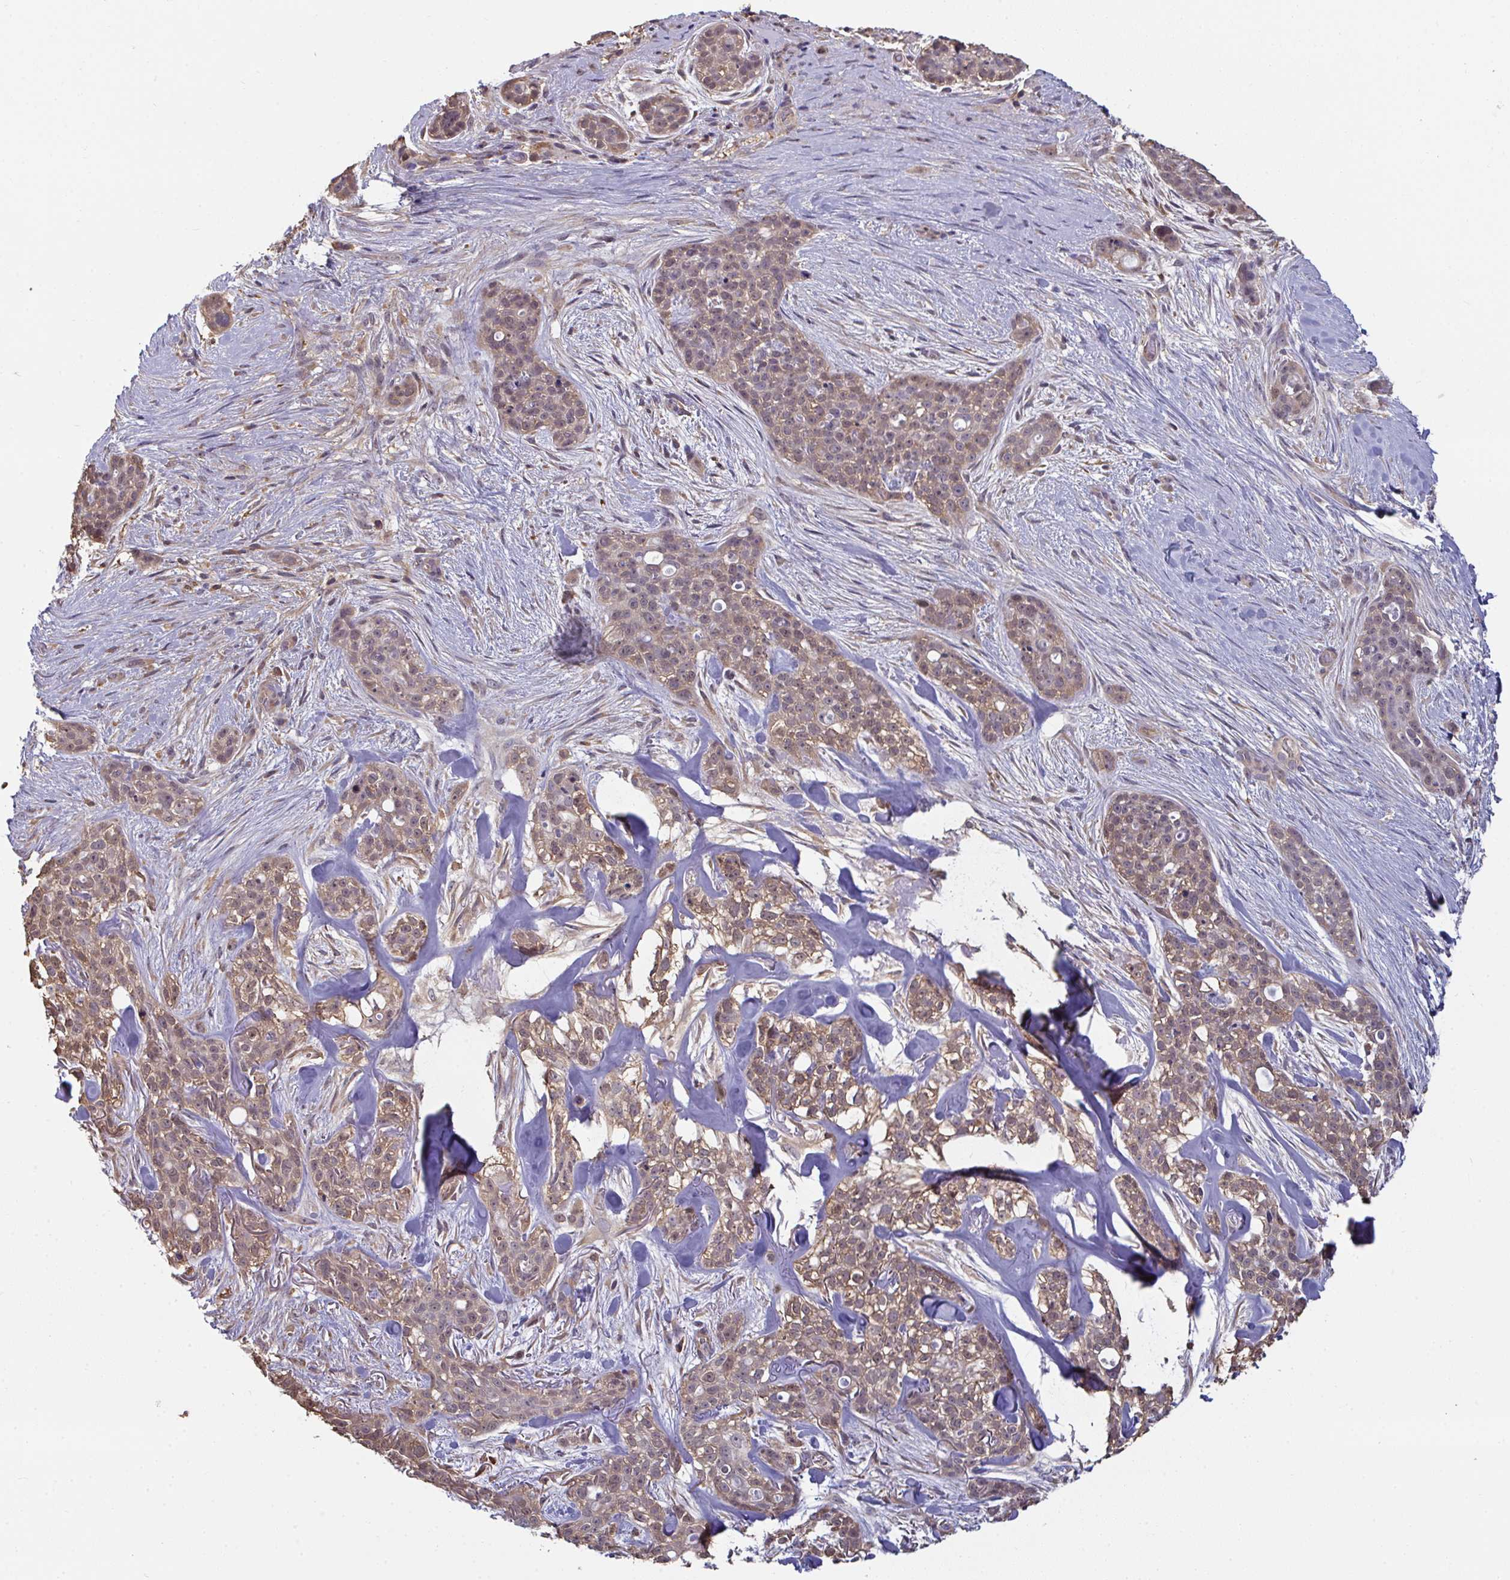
{"staining": {"intensity": "moderate", "quantity": "25%-75%", "location": "cytoplasmic/membranous,nuclear"}, "tissue": "skin cancer", "cell_type": "Tumor cells", "image_type": "cancer", "snomed": [{"axis": "morphology", "description": "Basal cell carcinoma"}, {"axis": "topography", "description": "Skin"}], "caption": "Immunohistochemistry (IHC) micrograph of neoplastic tissue: skin cancer stained using immunohistochemistry (IHC) exhibits medium levels of moderate protein expression localized specifically in the cytoplasmic/membranous and nuclear of tumor cells, appearing as a cytoplasmic/membranous and nuclear brown color.", "gene": "TTC9C", "patient": {"sex": "female", "age": 79}}